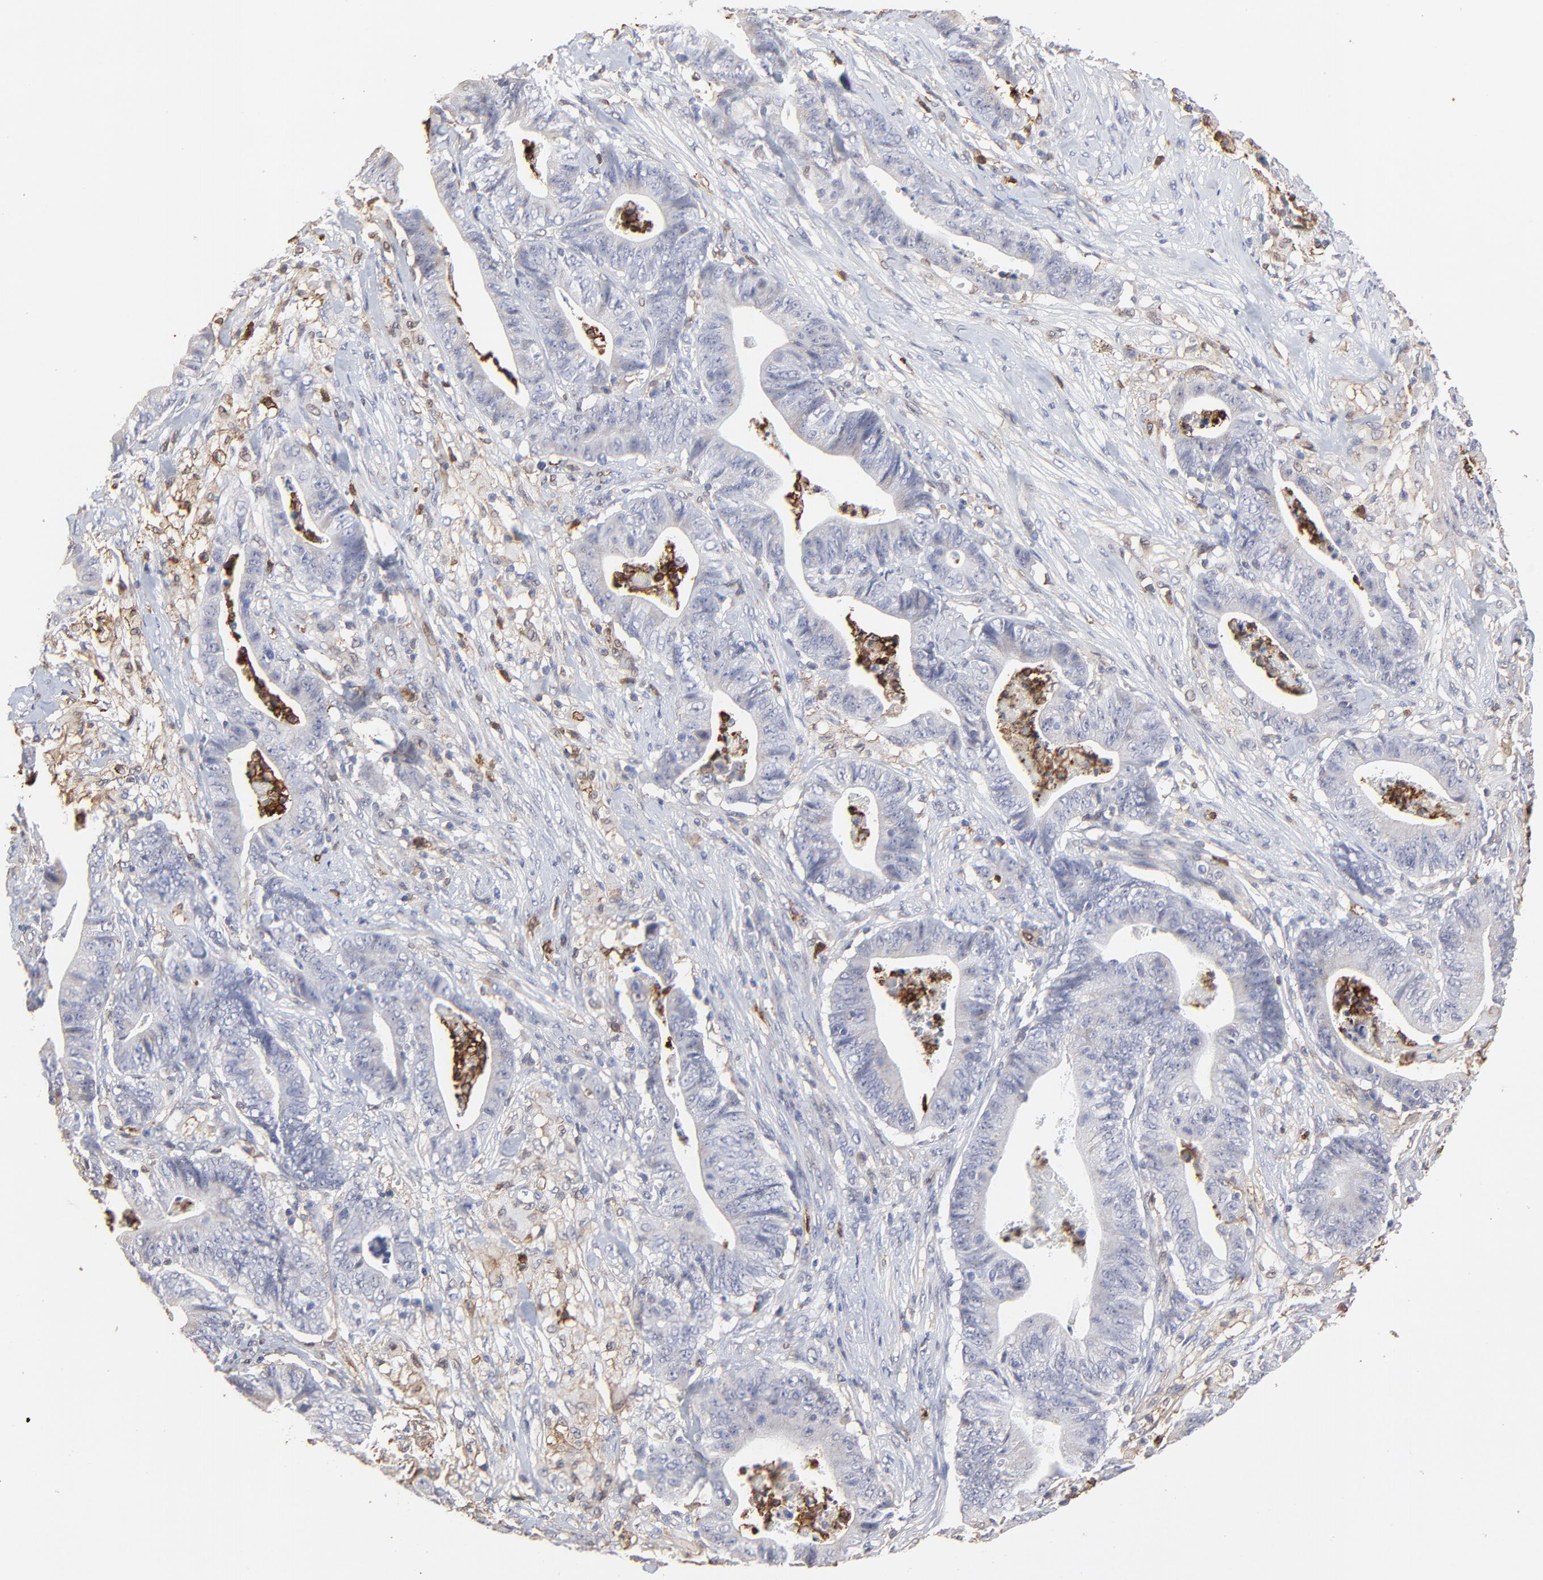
{"staining": {"intensity": "negative", "quantity": "none", "location": "none"}, "tissue": "stomach cancer", "cell_type": "Tumor cells", "image_type": "cancer", "snomed": [{"axis": "morphology", "description": "Adenocarcinoma, NOS"}, {"axis": "topography", "description": "Stomach, lower"}], "caption": "An immunohistochemistry (IHC) micrograph of stomach cancer is shown. There is no staining in tumor cells of stomach cancer.", "gene": "SLC6A14", "patient": {"sex": "female", "age": 86}}